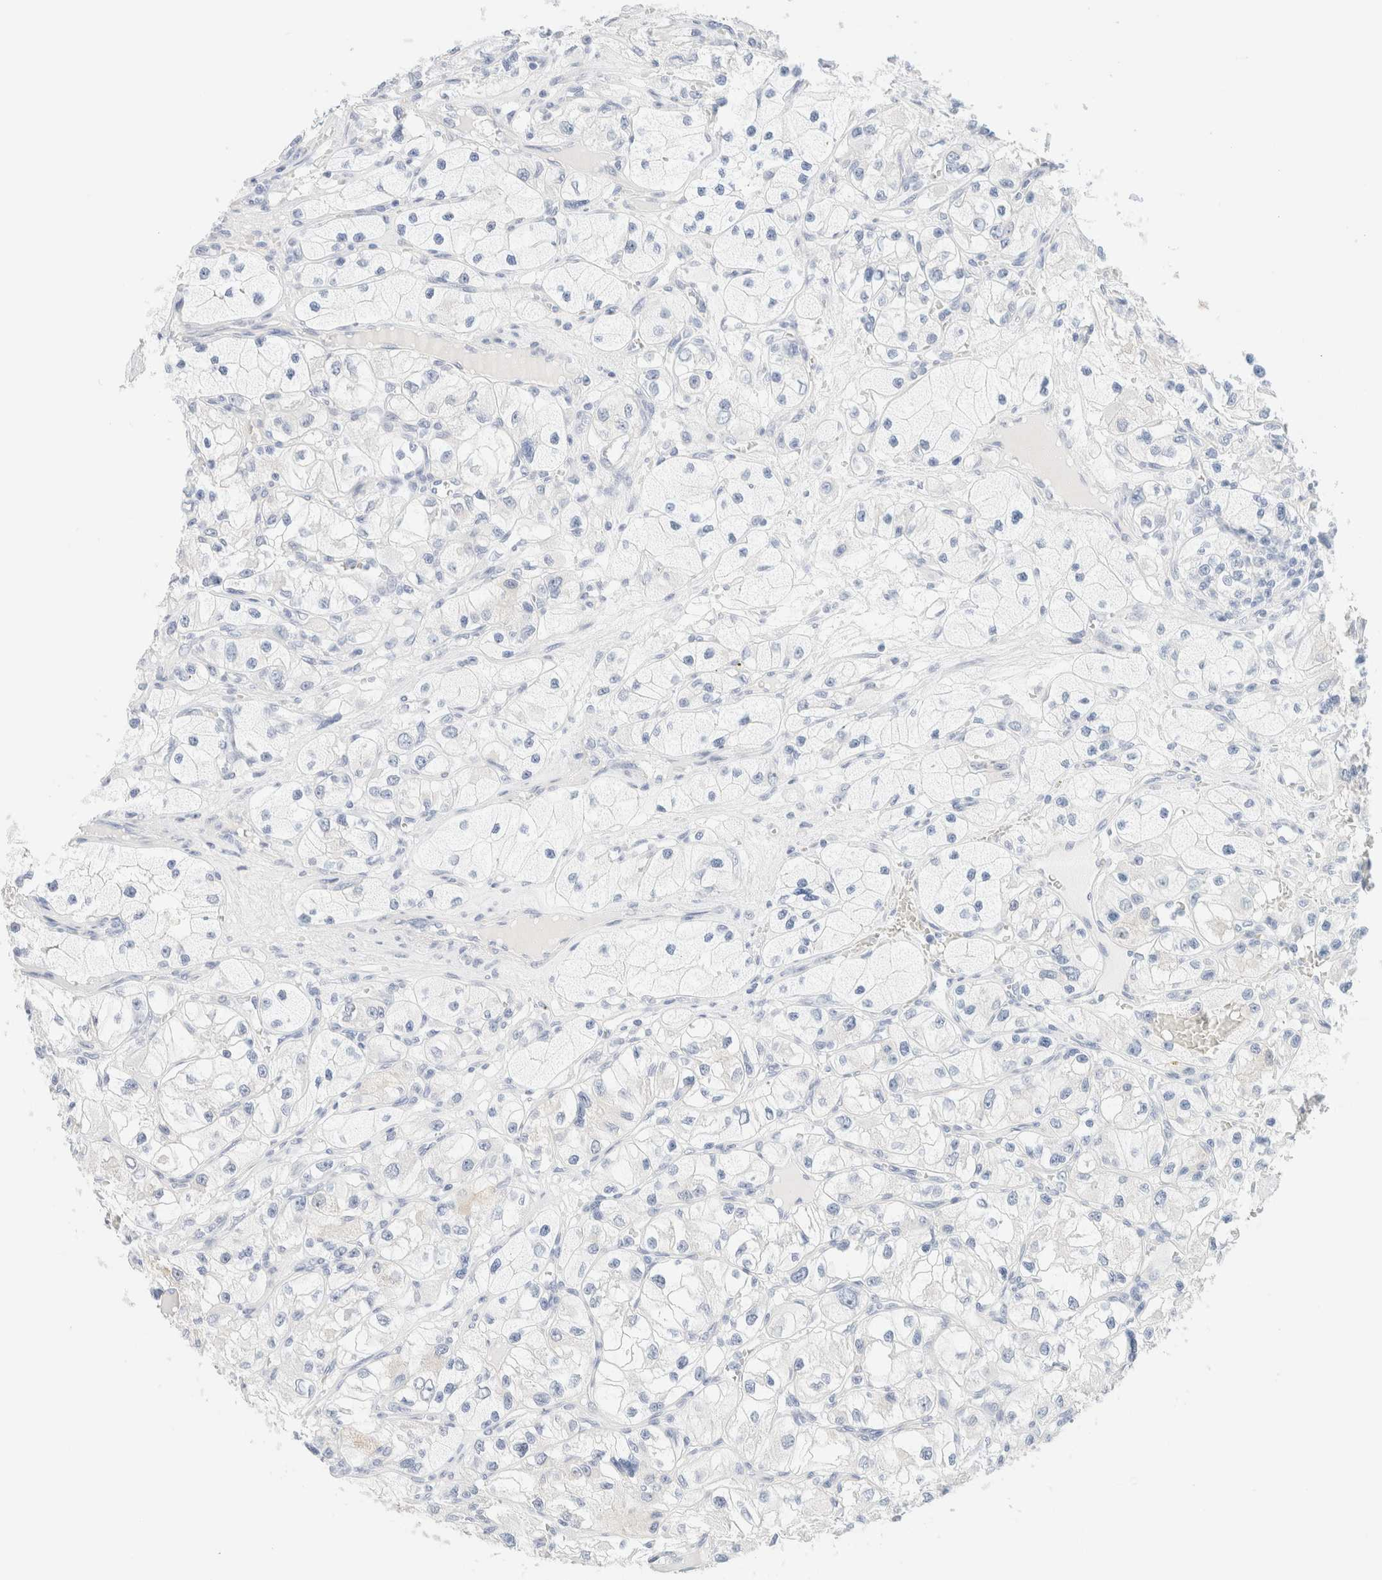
{"staining": {"intensity": "negative", "quantity": "none", "location": "none"}, "tissue": "renal cancer", "cell_type": "Tumor cells", "image_type": "cancer", "snomed": [{"axis": "morphology", "description": "Adenocarcinoma, NOS"}, {"axis": "topography", "description": "Kidney"}], "caption": "The immunohistochemistry image has no significant expression in tumor cells of adenocarcinoma (renal) tissue.", "gene": "DPYS", "patient": {"sex": "female", "age": 57}}